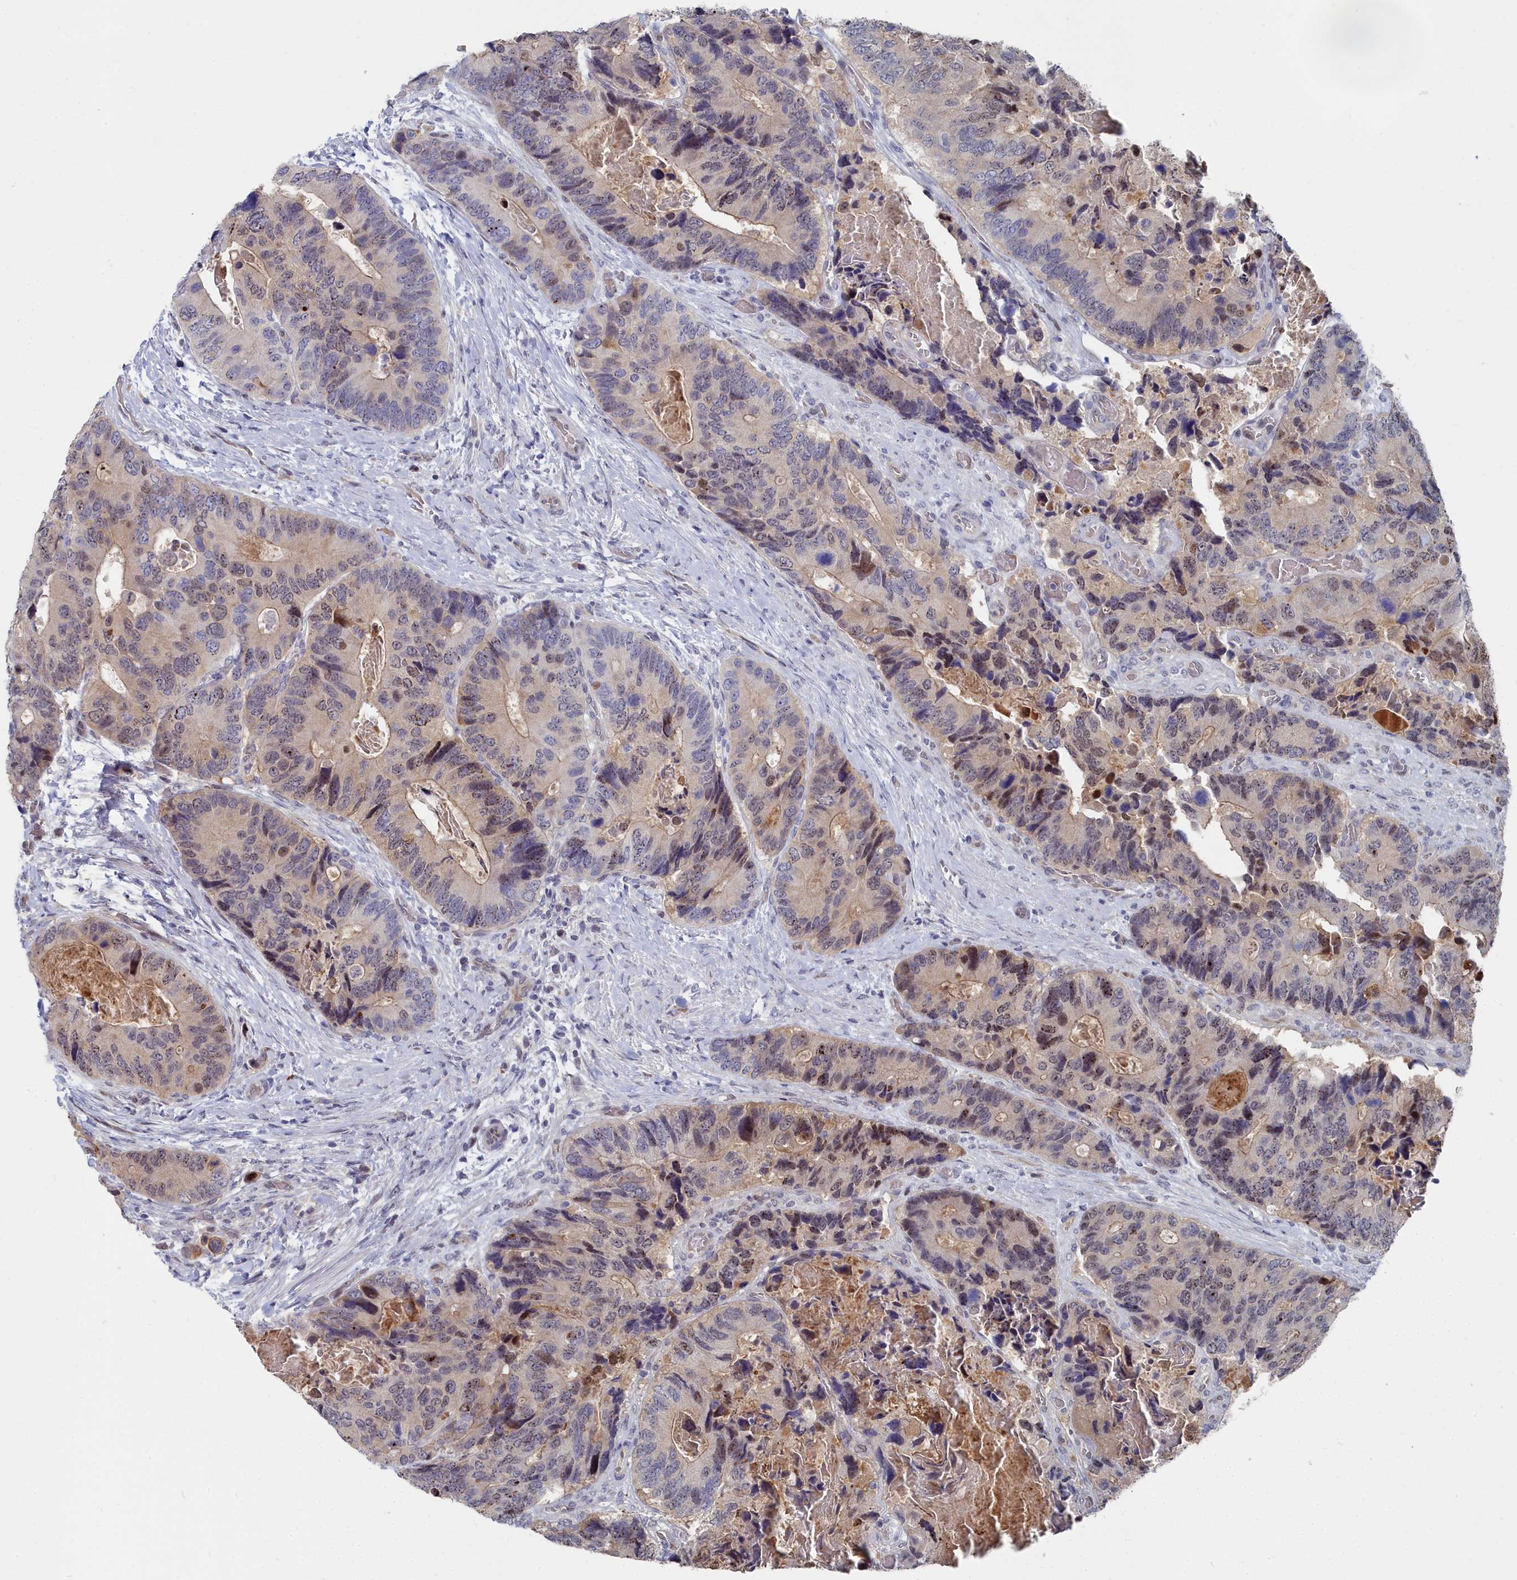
{"staining": {"intensity": "weak", "quantity": "<25%", "location": "nuclear"}, "tissue": "colorectal cancer", "cell_type": "Tumor cells", "image_type": "cancer", "snomed": [{"axis": "morphology", "description": "Adenocarcinoma, NOS"}, {"axis": "topography", "description": "Colon"}], "caption": "Tumor cells are negative for brown protein staining in adenocarcinoma (colorectal).", "gene": "RPS27A", "patient": {"sex": "male", "age": 84}}